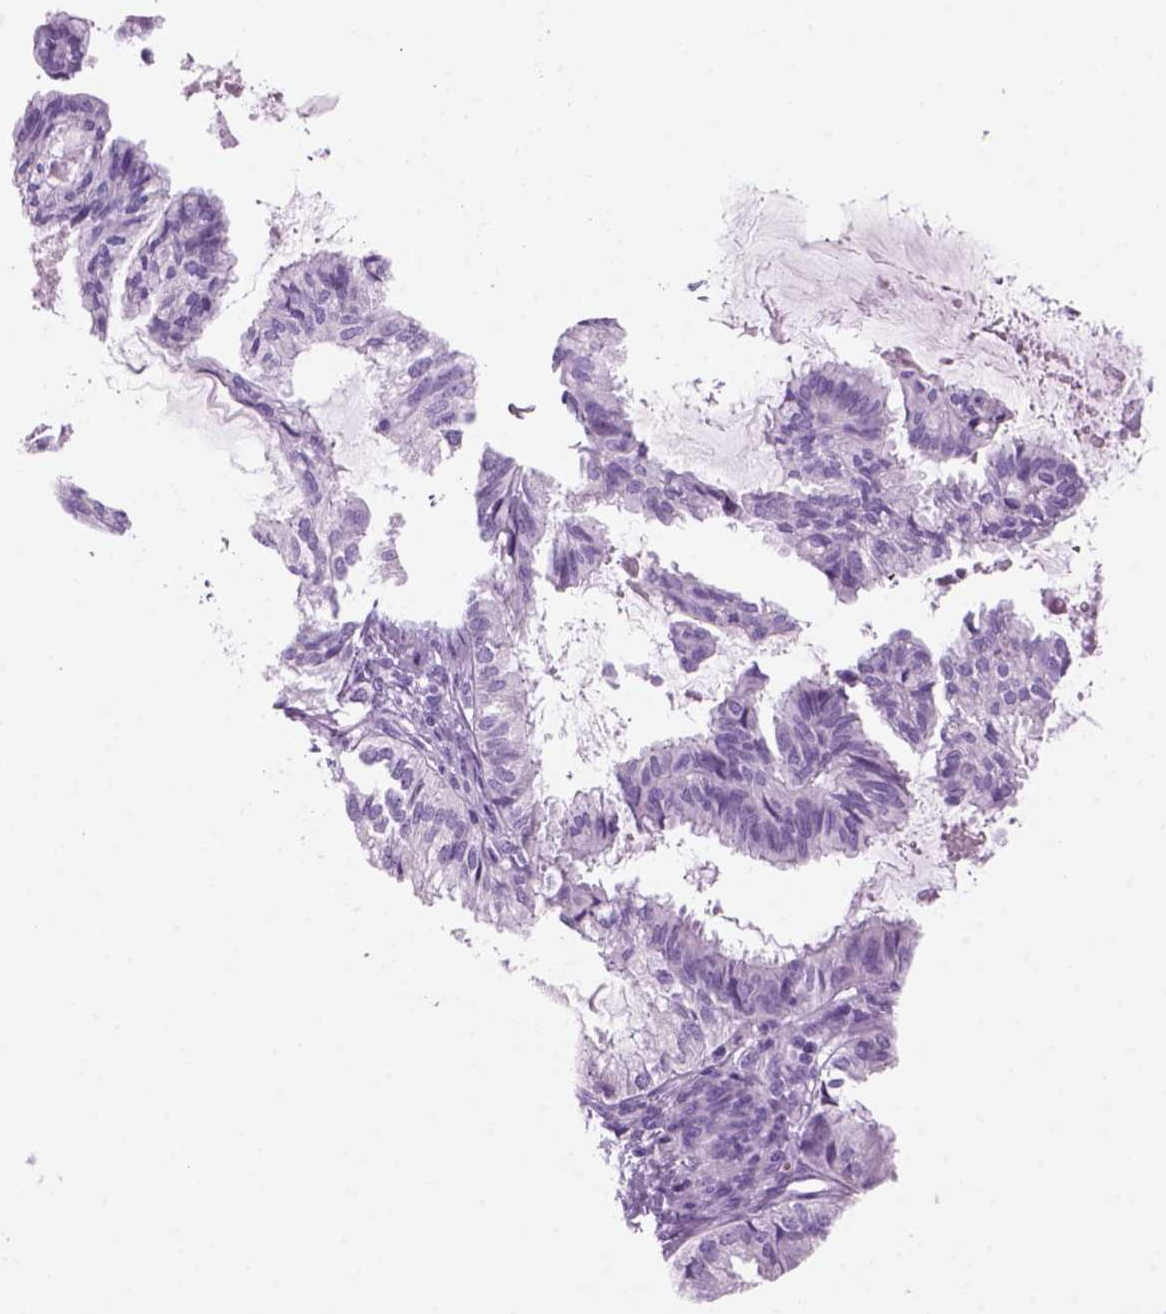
{"staining": {"intensity": "negative", "quantity": "none", "location": "none"}, "tissue": "endometrial cancer", "cell_type": "Tumor cells", "image_type": "cancer", "snomed": [{"axis": "morphology", "description": "Adenocarcinoma, NOS"}, {"axis": "topography", "description": "Endometrium"}], "caption": "Tumor cells are negative for brown protein staining in adenocarcinoma (endometrial).", "gene": "MZB1", "patient": {"sex": "female", "age": 86}}